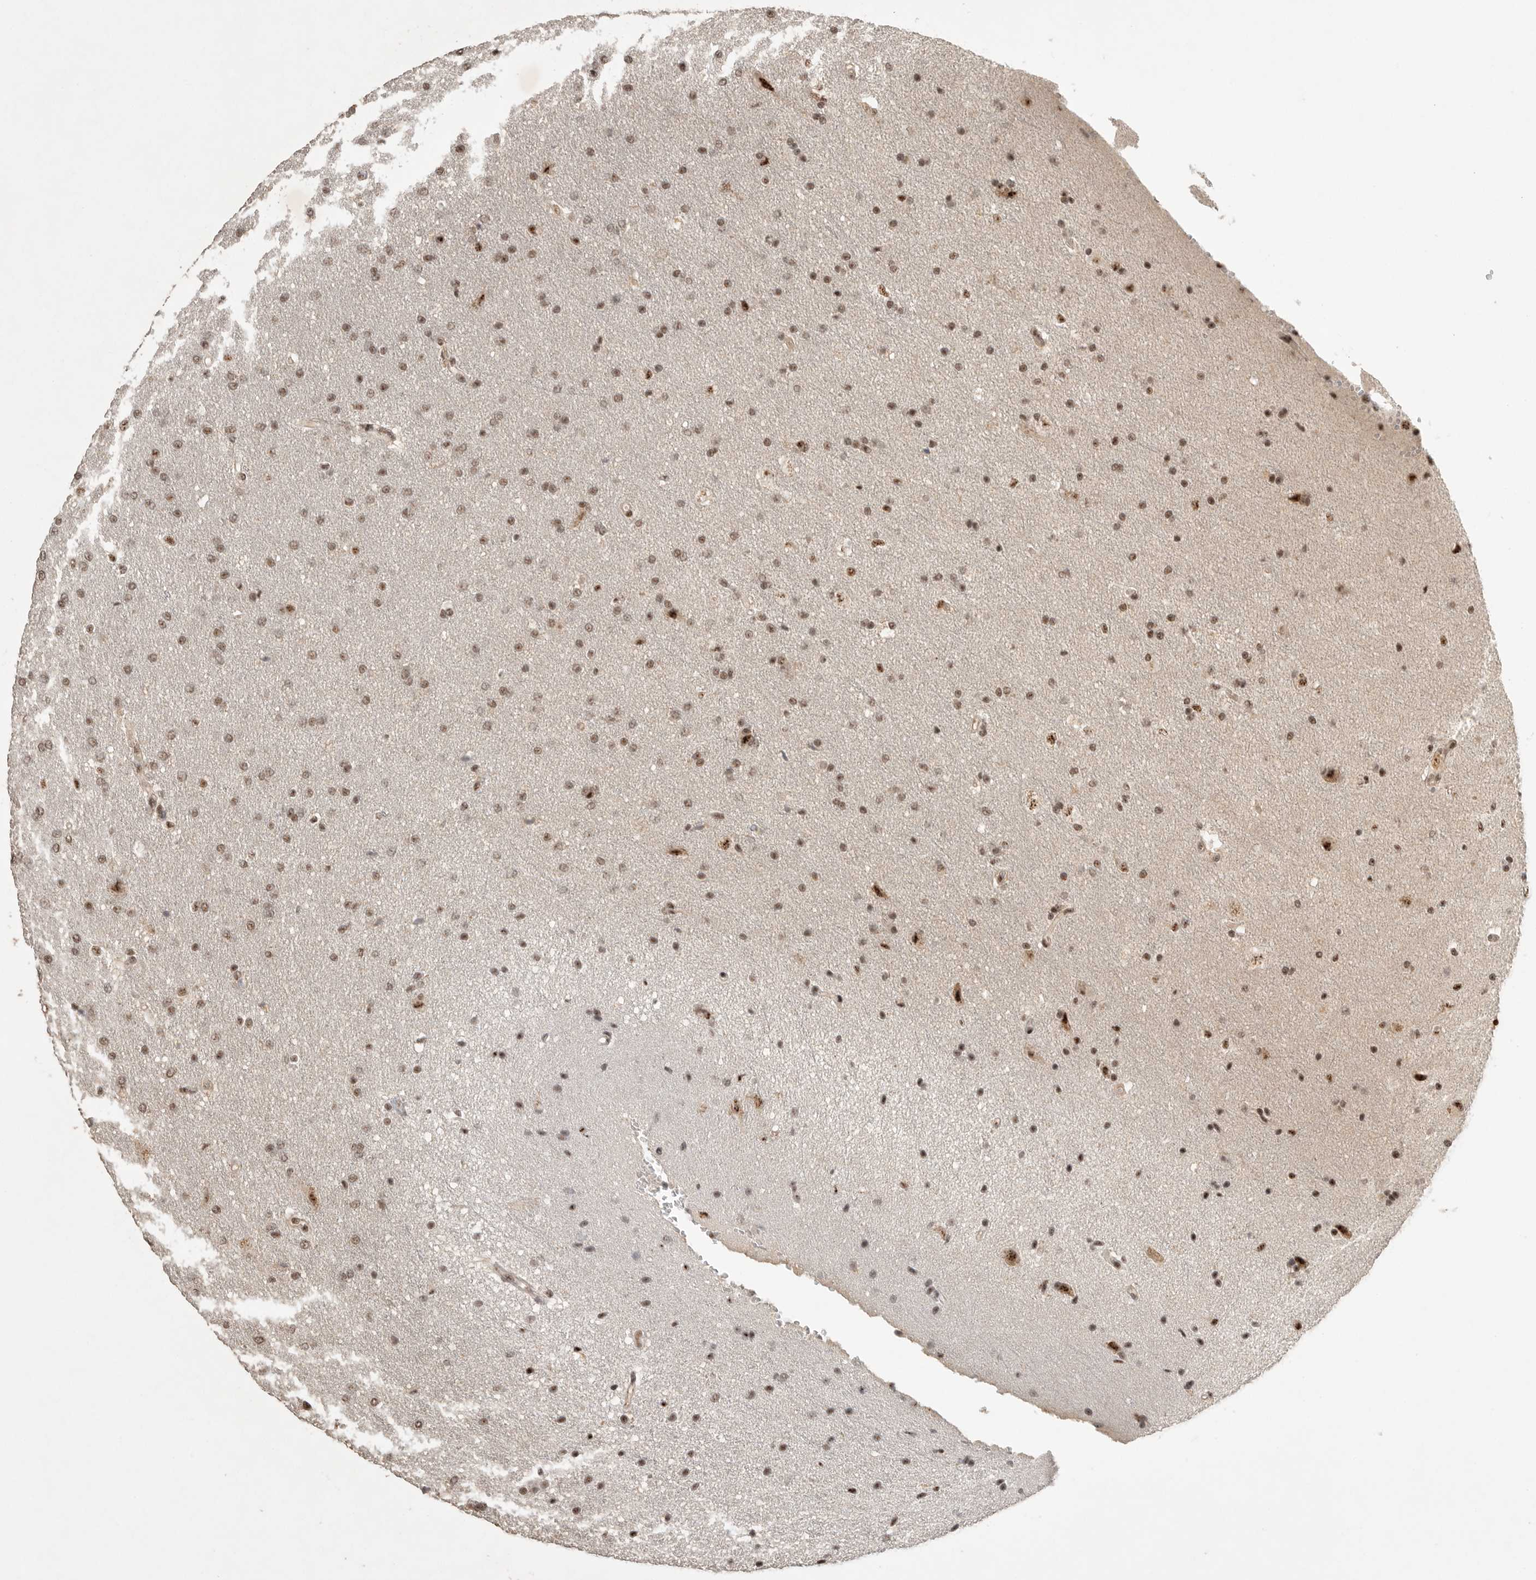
{"staining": {"intensity": "moderate", "quantity": ">75%", "location": "nuclear"}, "tissue": "glioma", "cell_type": "Tumor cells", "image_type": "cancer", "snomed": [{"axis": "morphology", "description": "Glioma, malignant, Low grade"}, {"axis": "topography", "description": "Brain"}], "caption": "The histopathology image exhibits staining of glioma, revealing moderate nuclear protein positivity (brown color) within tumor cells.", "gene": "POMP", "patient": {"sex": "female", "age": 37}}